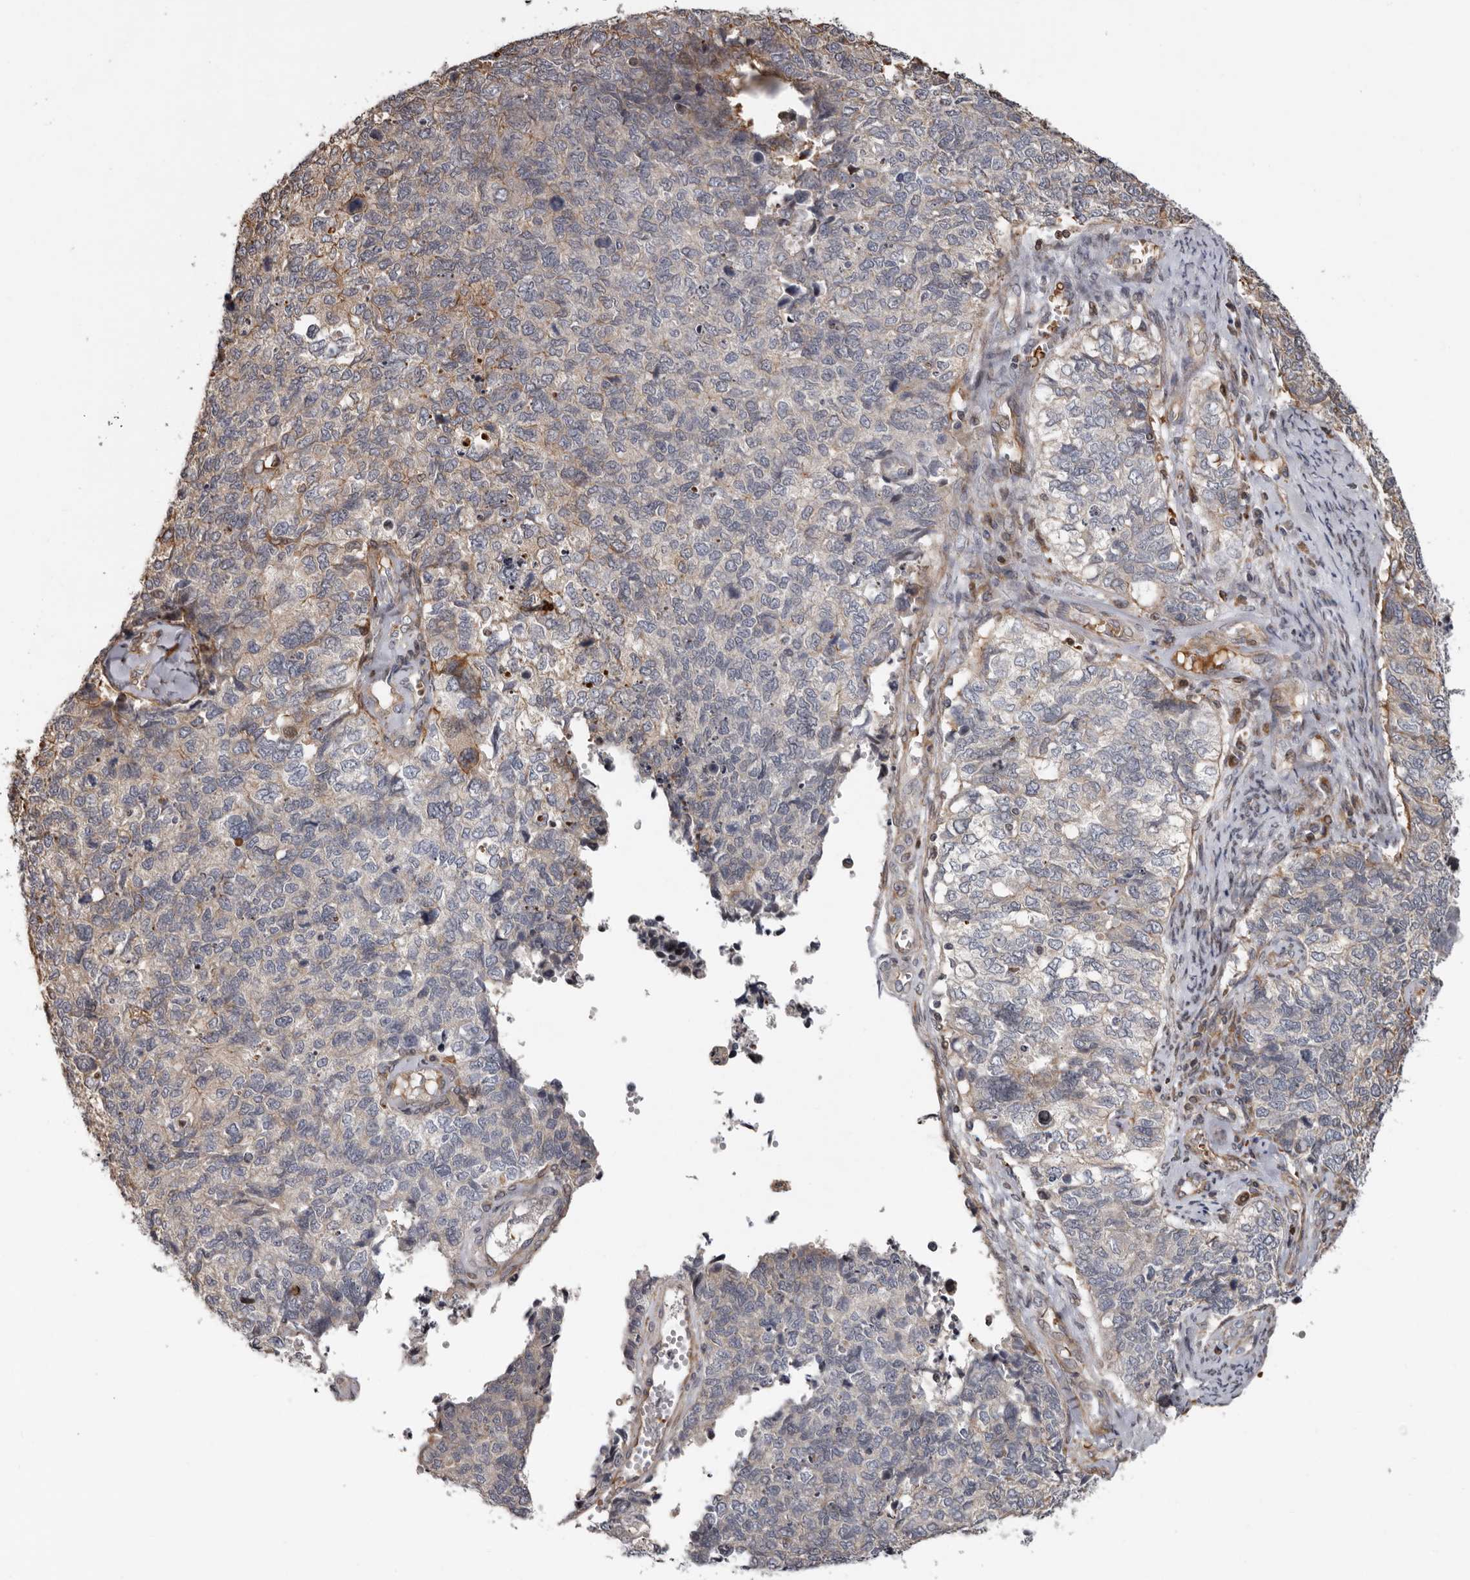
{"staining": {"intensity": "negative", "quantity": "none", "location": "none"}, "tissue": "cervical cancer", "cell_type": "Tumor cells", "image_type": "cancer", "snomed": [{"axis": "morphology", "description": "Squamous cell carcinoma, NOS"}, {"axis": "topography", "description": "Cervix"}], "caption": "An image of human cervical cancer is negative for staining in tumor cells. (Immunohistochemistry (ihc), brightfield microscopy, high magnification).", "gene": "FGFR4", "patient": {"sex": "female", "age": 63}}